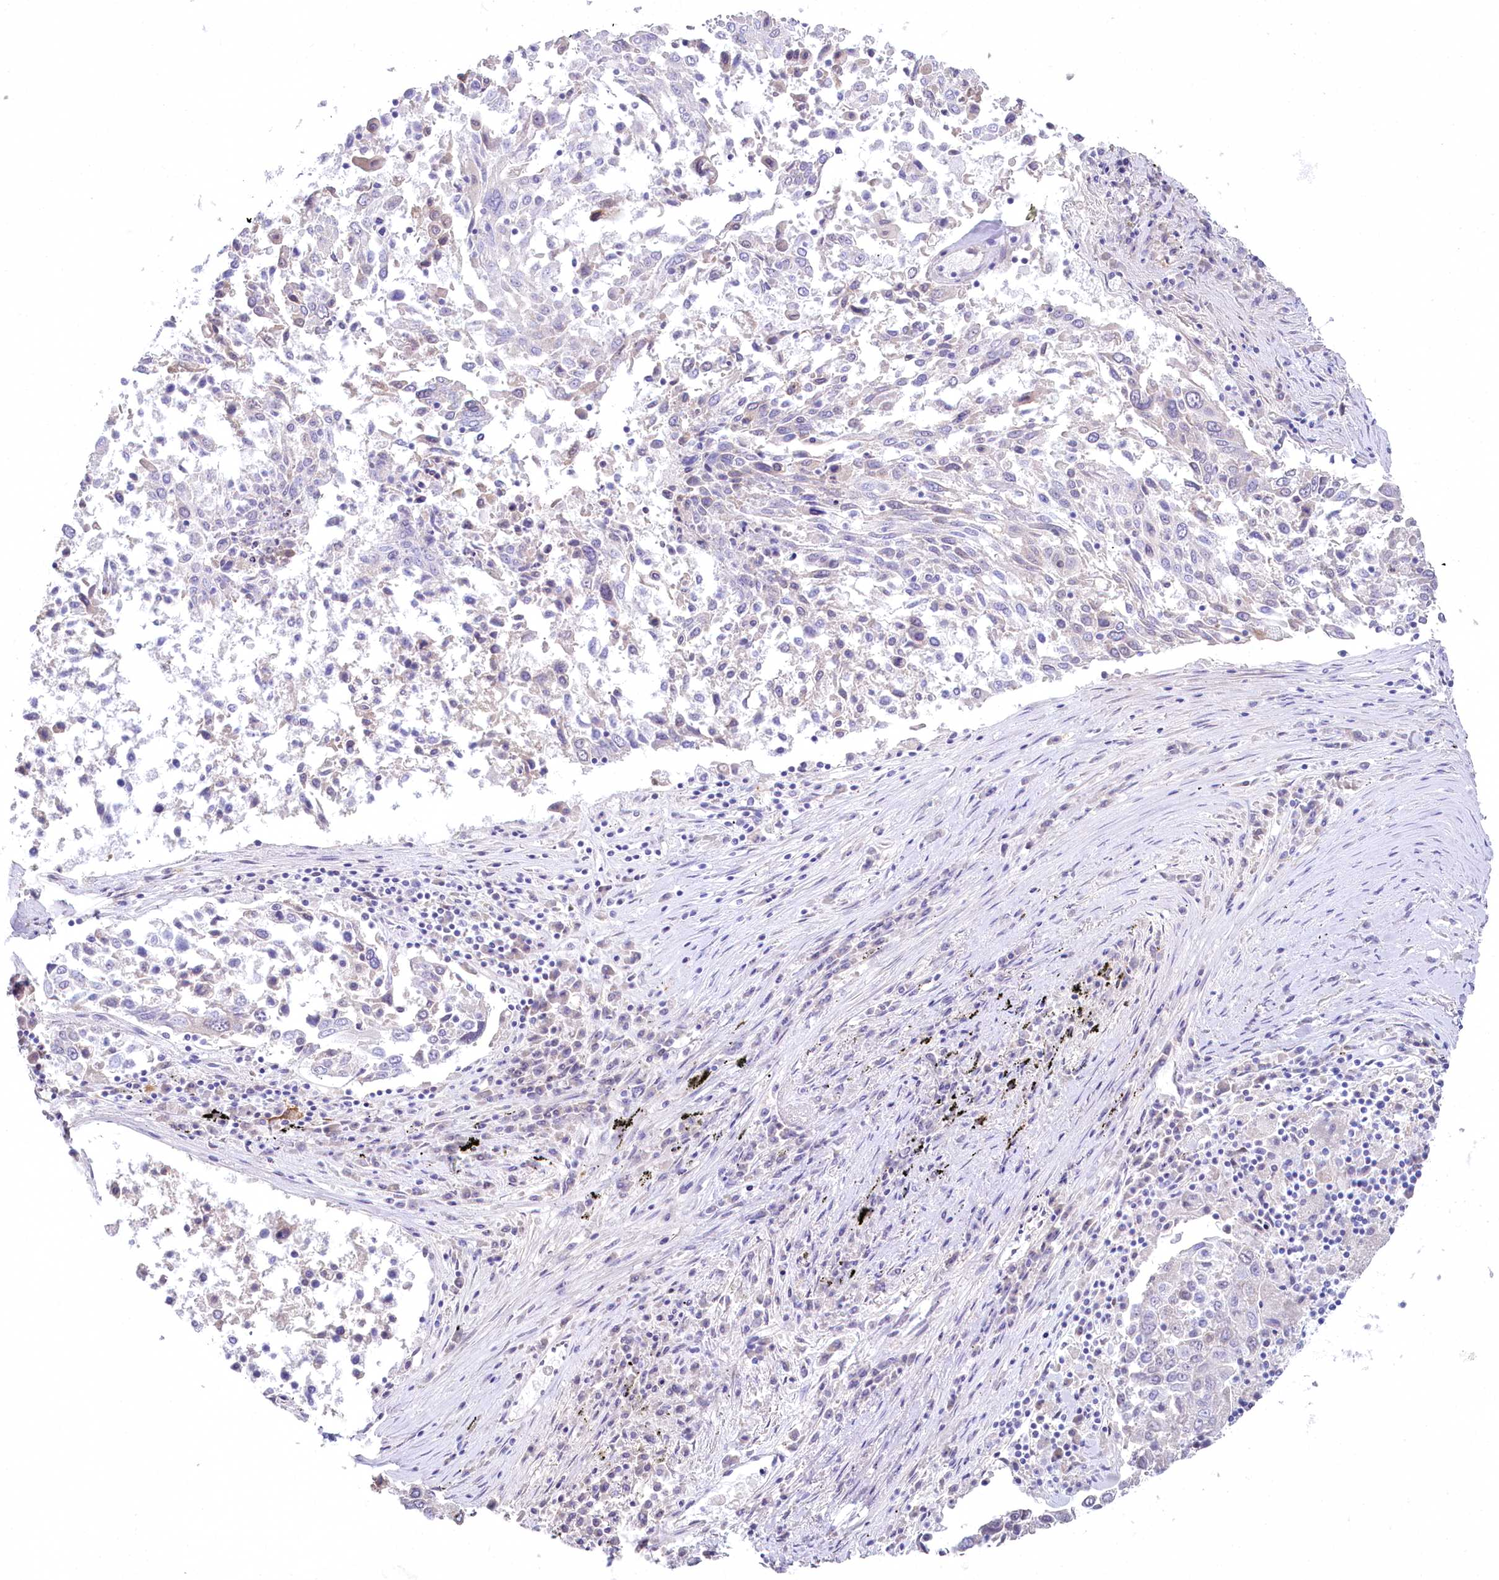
{"staining": {"intensity": "negative", "quantity": "none", "location": "none"}, "tissue": "lung cancer", "cell_type": "Tumor cells", "image_type": "cancer", "snomed": [{"axis": "morphology", "description": "Squamous cell carcinoma, NOS"}, {"axis": "topography", "description": "Lung"}], "caption": "A high-resolution micrograph shows immunohistochemistry staining of squamous cell carcinoma (lung), which exhibits no significant staining in tumor cells.", "gene": "MYOZ1", "patient": {"sex": "male", "age": 65}}